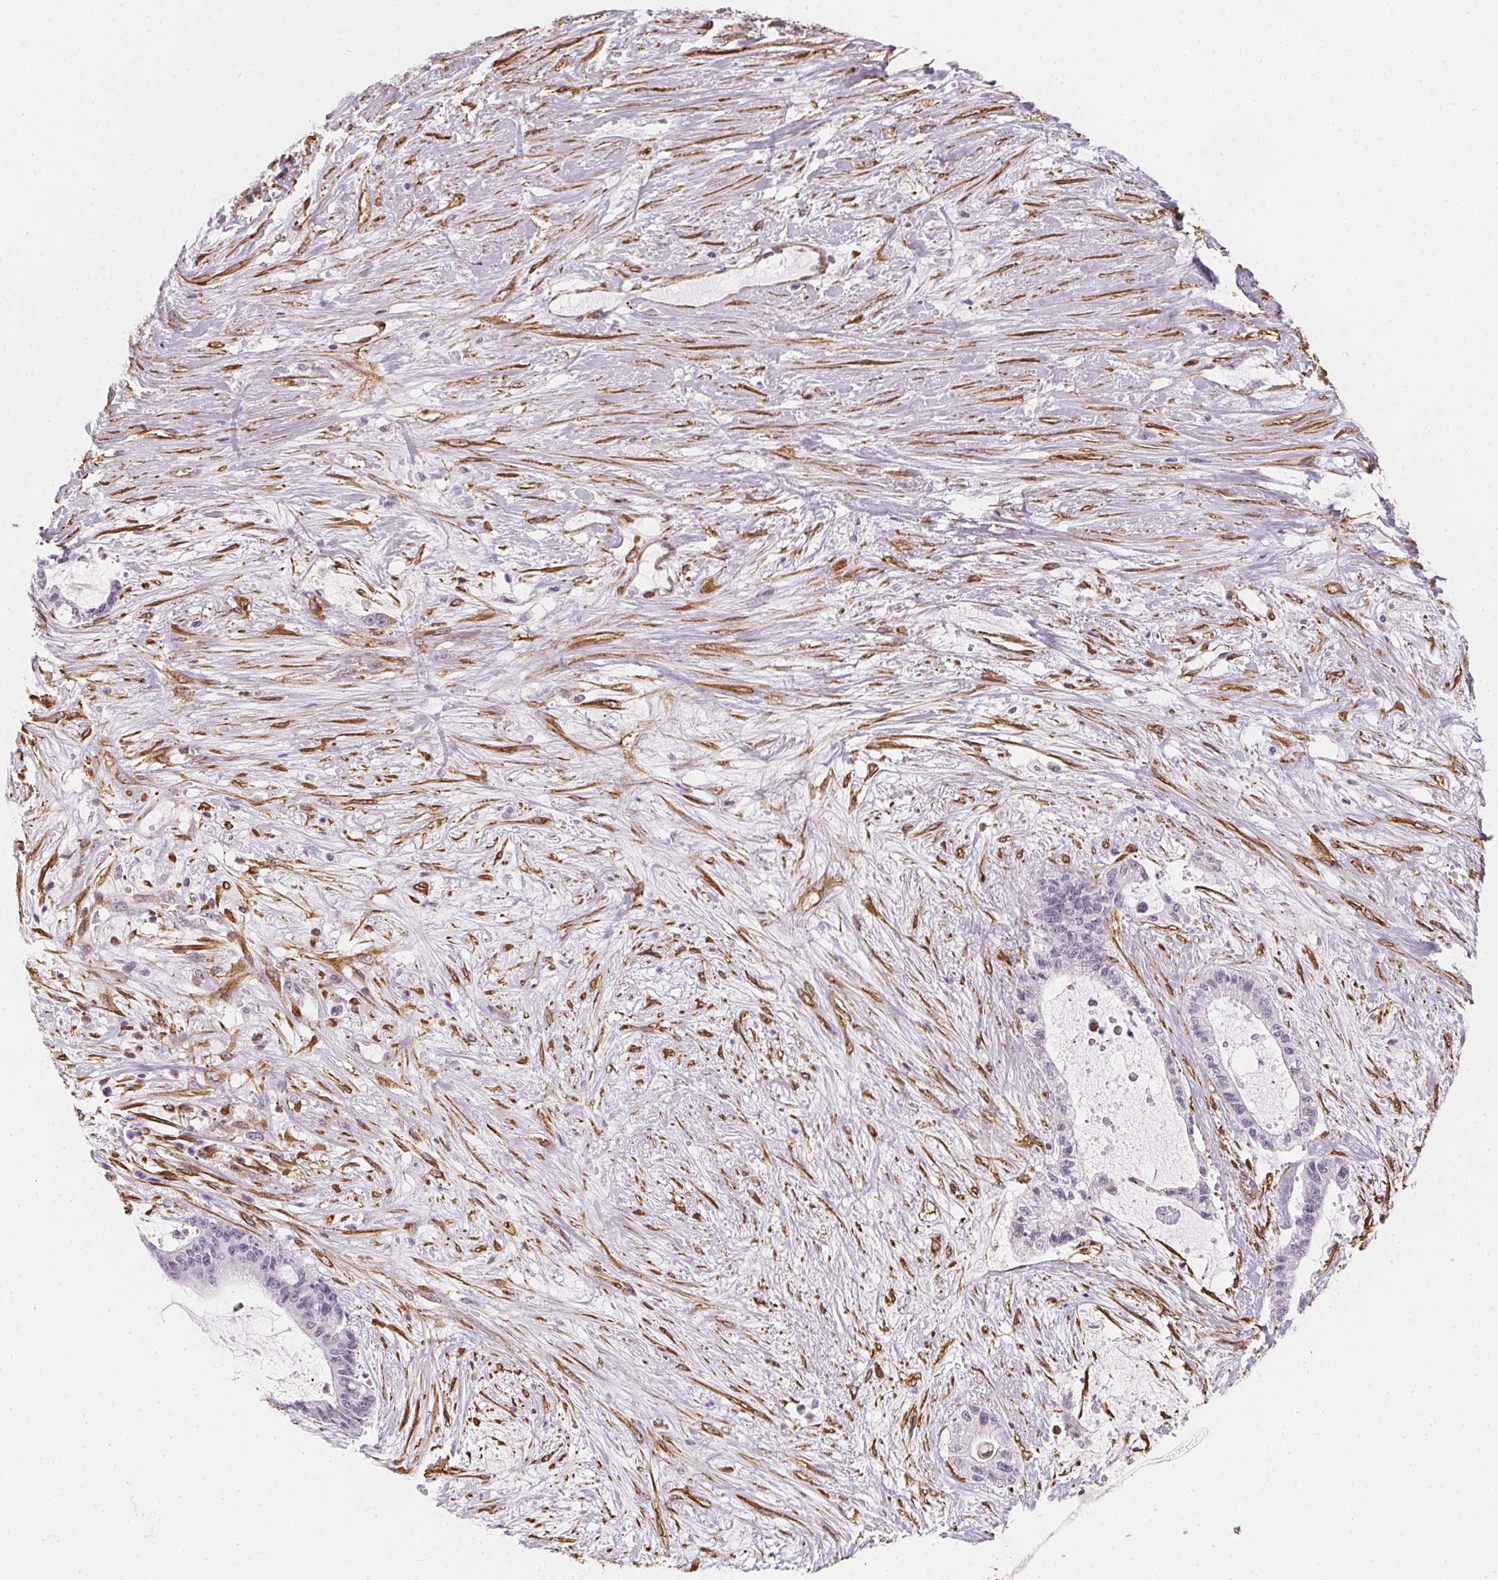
{"staining": {"intensity": "negative", "quantity": "none", "location": "none"}, "tissue": "liver cancer", "cell_type": "Tumor cells", "image_type": "cancer", "snomed": [{"axis": "morphology", "description": "Normal tissue, NOS"}, {"axis": "morphology", "description": "Cholangiocarcinoma"}, {"axis": "topography", "description": "Liver"}, {"axis": "topography", "description": "Peripheral nerve tissue"}], "caption": "A high-resolution image shows immunohistochemistry staining of cholangiocarcinoma (liver), which reveals no significant positivity in tumor cells. Nuclei are stained in blue.", "gene": "RSBN1", "patient": {"sex": "female", "age": 73}}